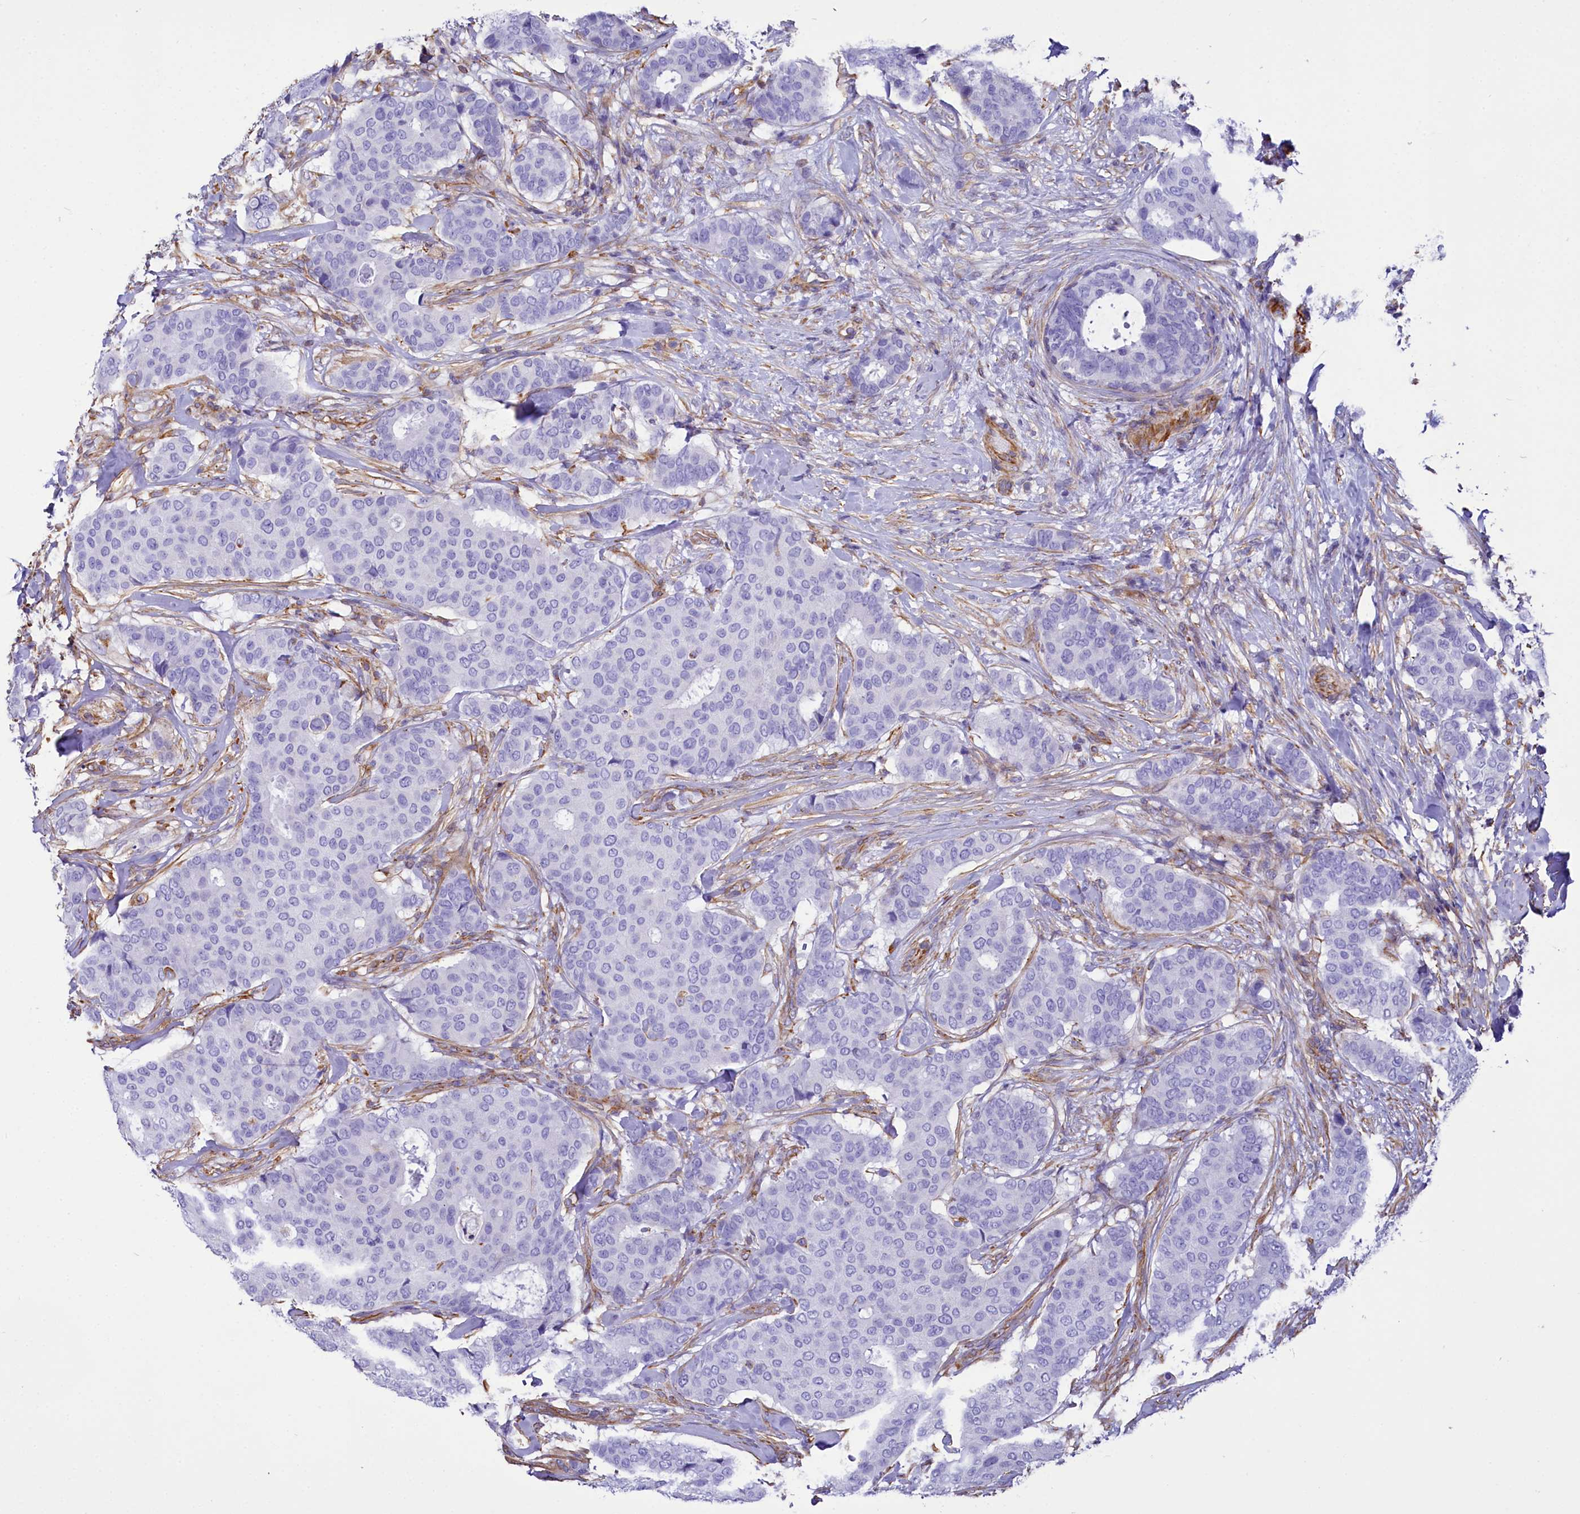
{"staining": {"intensity": "negative", "quantity": "none", "location": "none"}, "tissue": "breast cancer", "cell_type": "Tumor cells", "image_type": "cancer", "snomed": [{"axis": "morphology", "description": "Duct carcinoma"}, {"axis": "topography", "description": "Breast"}], "caption": "Breast cancer (invasive ductal carcinoma) was stained to show a protein in brown. There is no significant staining in tumor cells.", "gene": "CD99", "patient": {"sex": "female", "age": 75}}